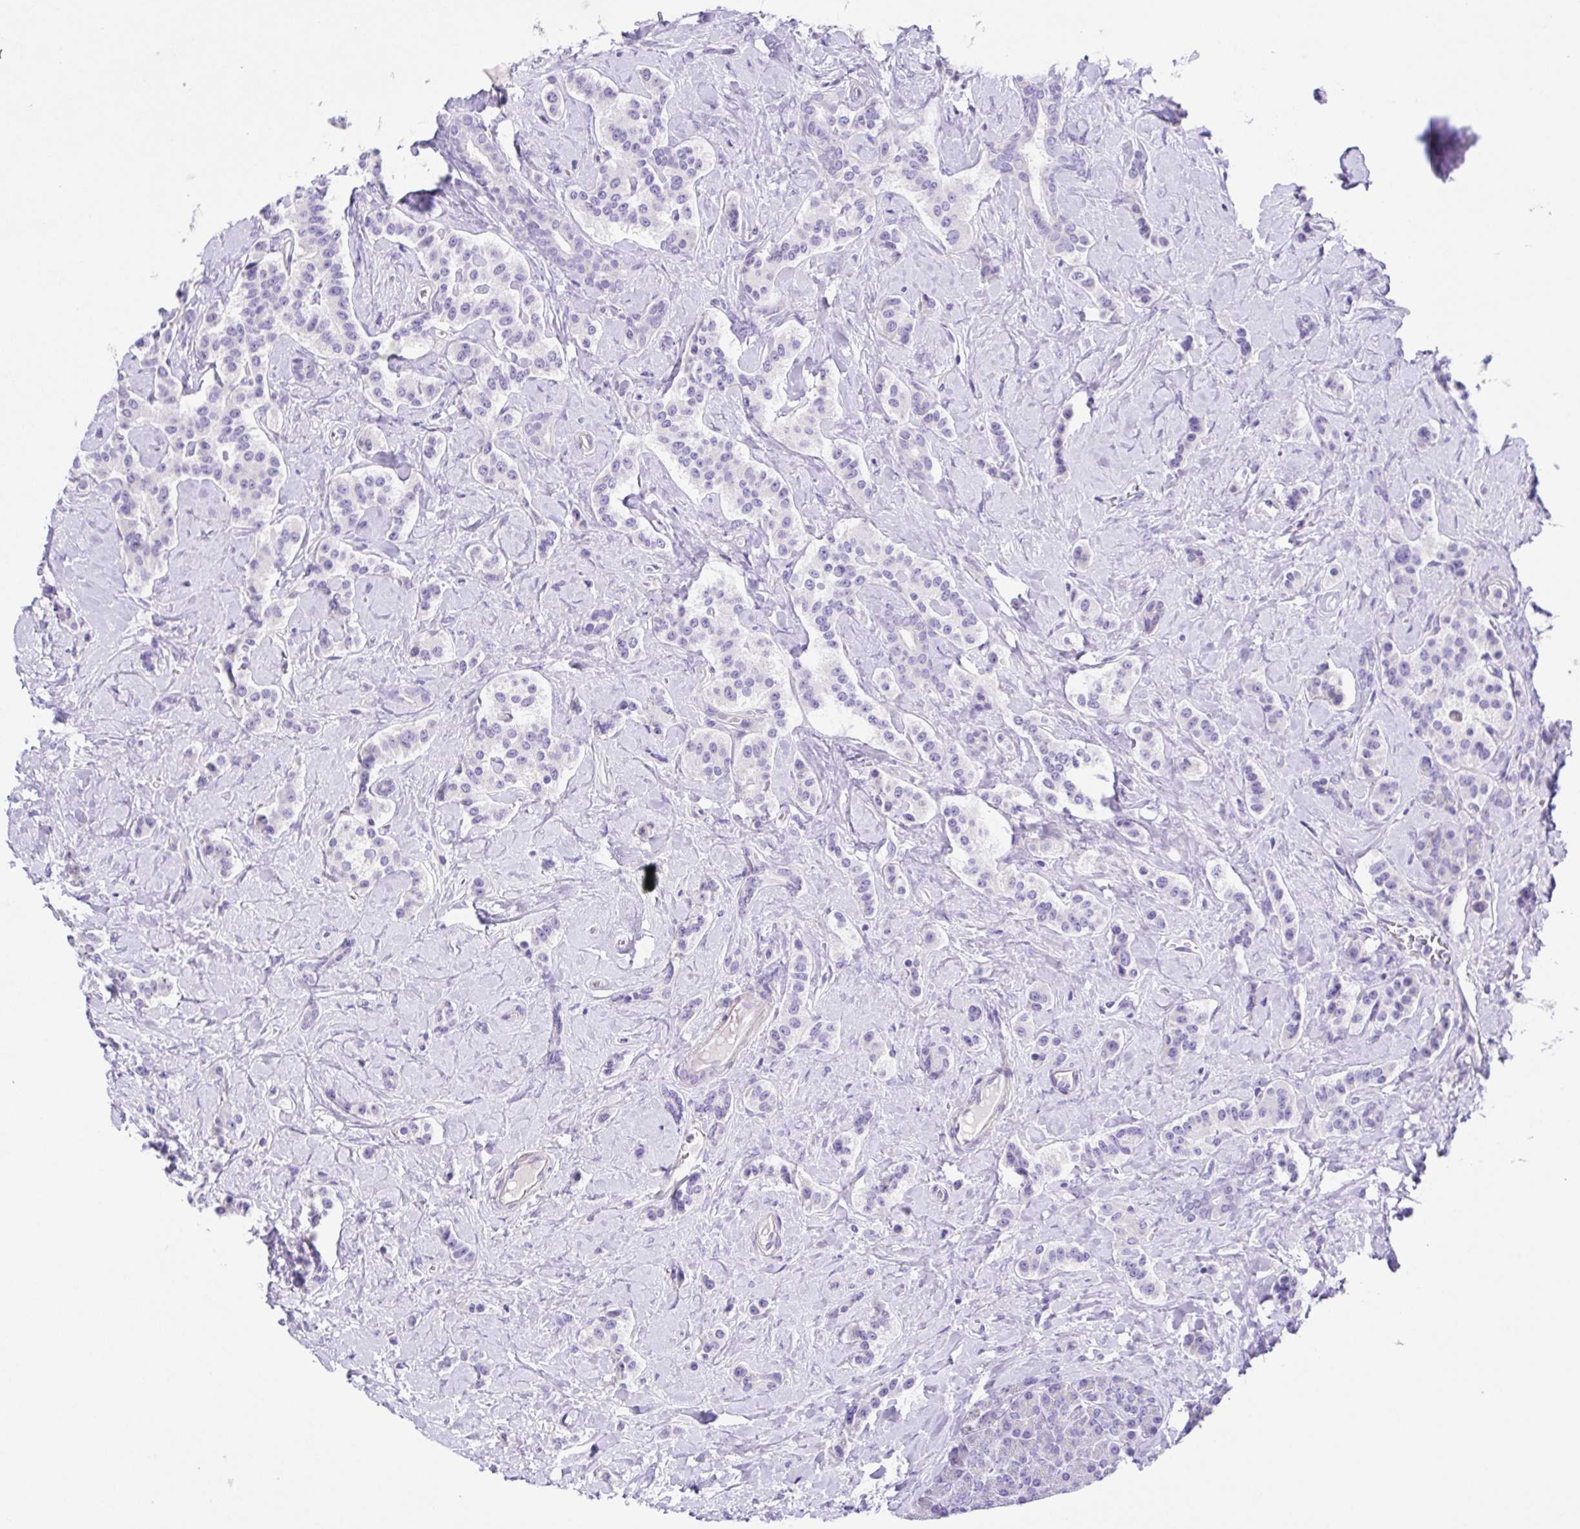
{"staining": {"intensity": "negative", "quantity": "none", "location": "none"}, "tissue": "carcinoid", "cell_type": "Tumor cells", "image_type": "cancer", "snomed": [{"axis": "morphology", "description": "Normal tissue, NOS"}, {"axis": "morphology", "description": "Carcinoid, malignant, NOS"}, {"axis": "topography", "description": "Pancreas"}], "caption": "The IHC image has no significant positivity in tumor cells of malignant carcinoid tissue.", "gene": "ISM2", "patient": {"sex": "male", "age": 36}}